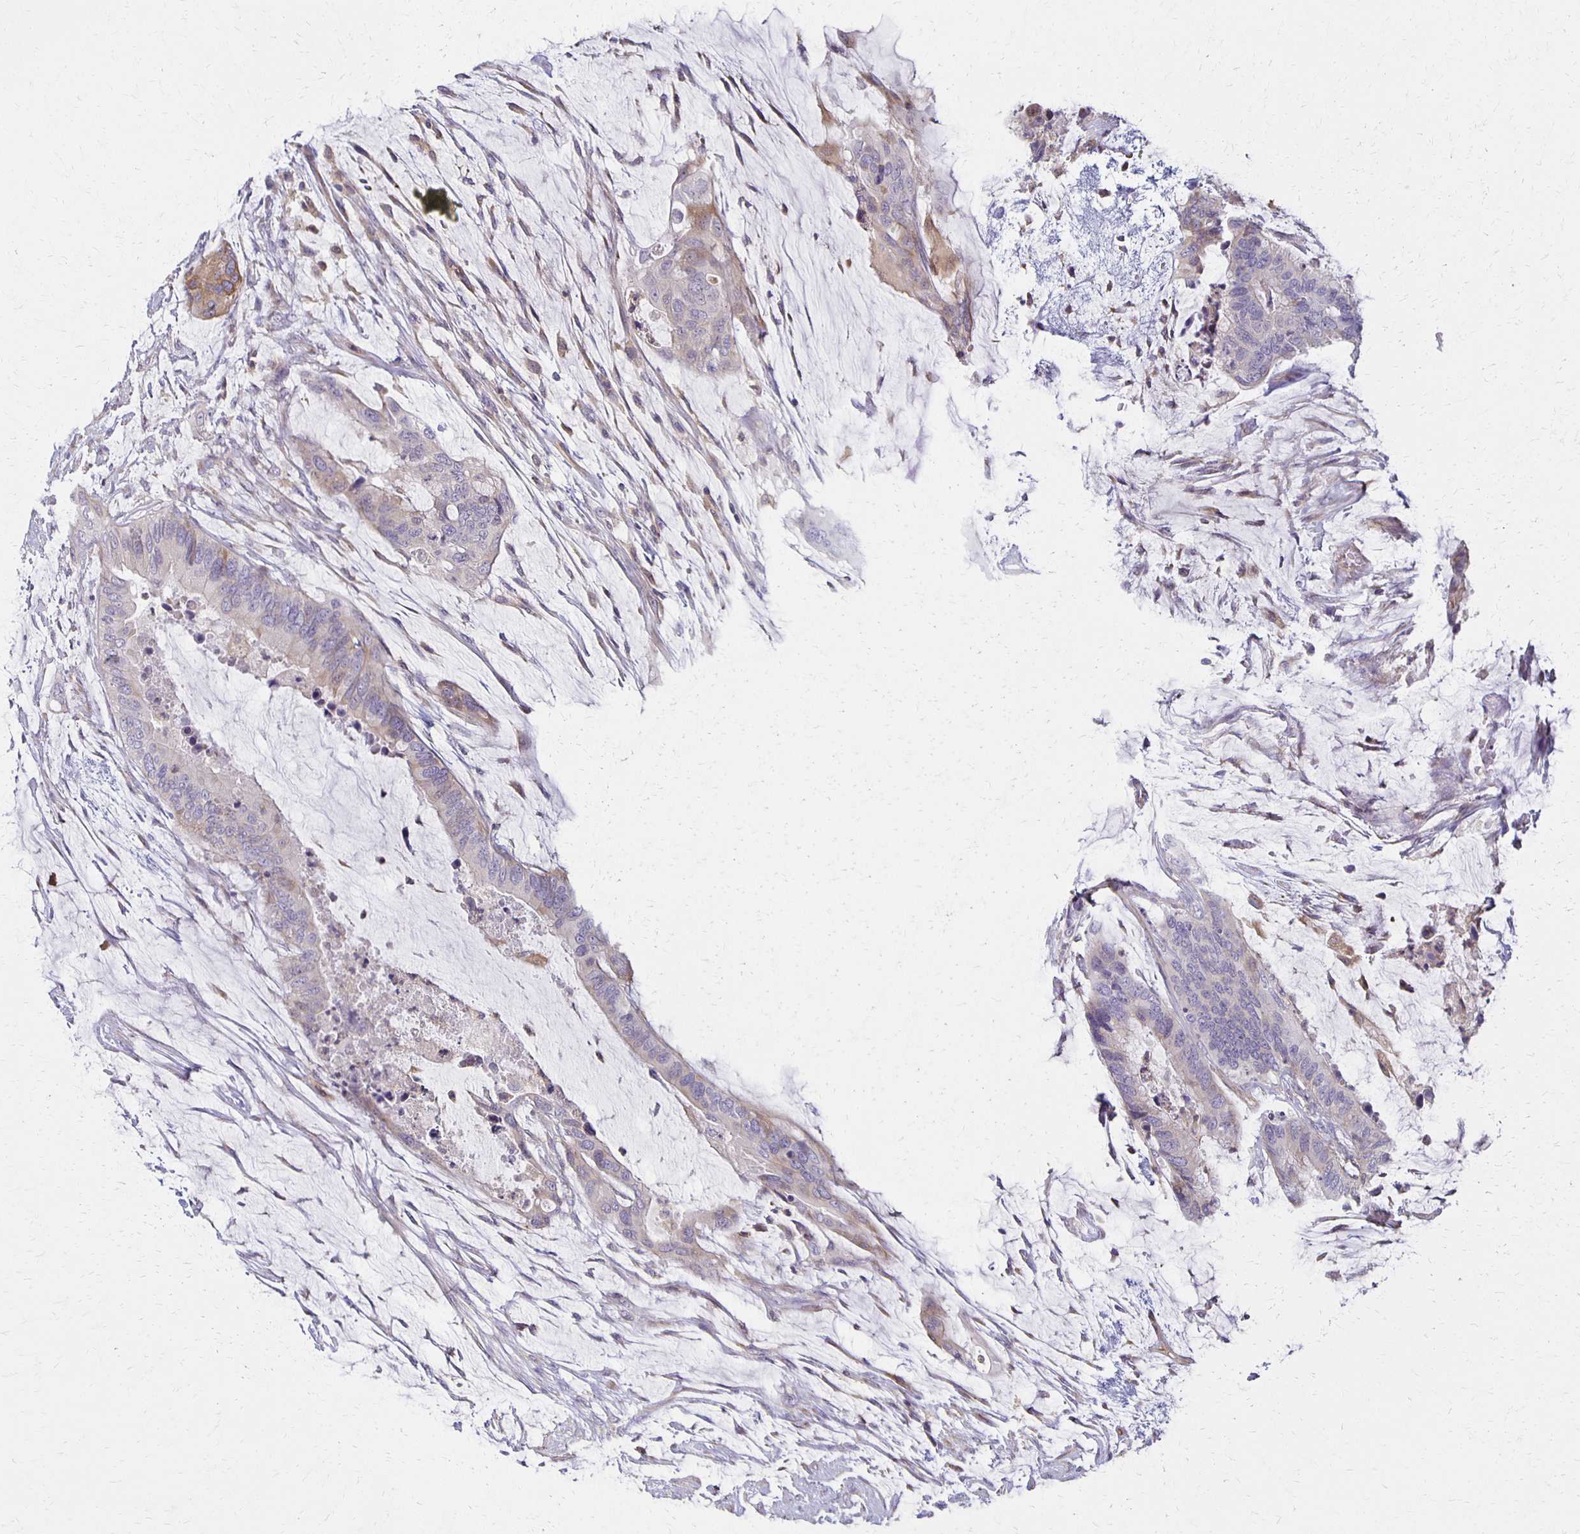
{"staining": {"intensity": "weak", "quantity": "<25%", "location": "cytoplasmic/membranous"}, "tissue": "colorectal cancer", "cell_type": "Tumor cells", "image_type": "cancer", "snomed": [{"axis": "morphology", "description": "Adenocarcinoma, NOS"}, {"axis": "topography", "description": "Rectum"}], "caption": "Tumor cells show no significant staining in adenocarcinoma (colorectal). (DAB (3,3'-diaminobenzidine) immunohistochemistry (IHC) visualized using brightfield microscopy, high magnification).", "gene": "GPX4", "patient": {"sex": "female", "age": 59}}